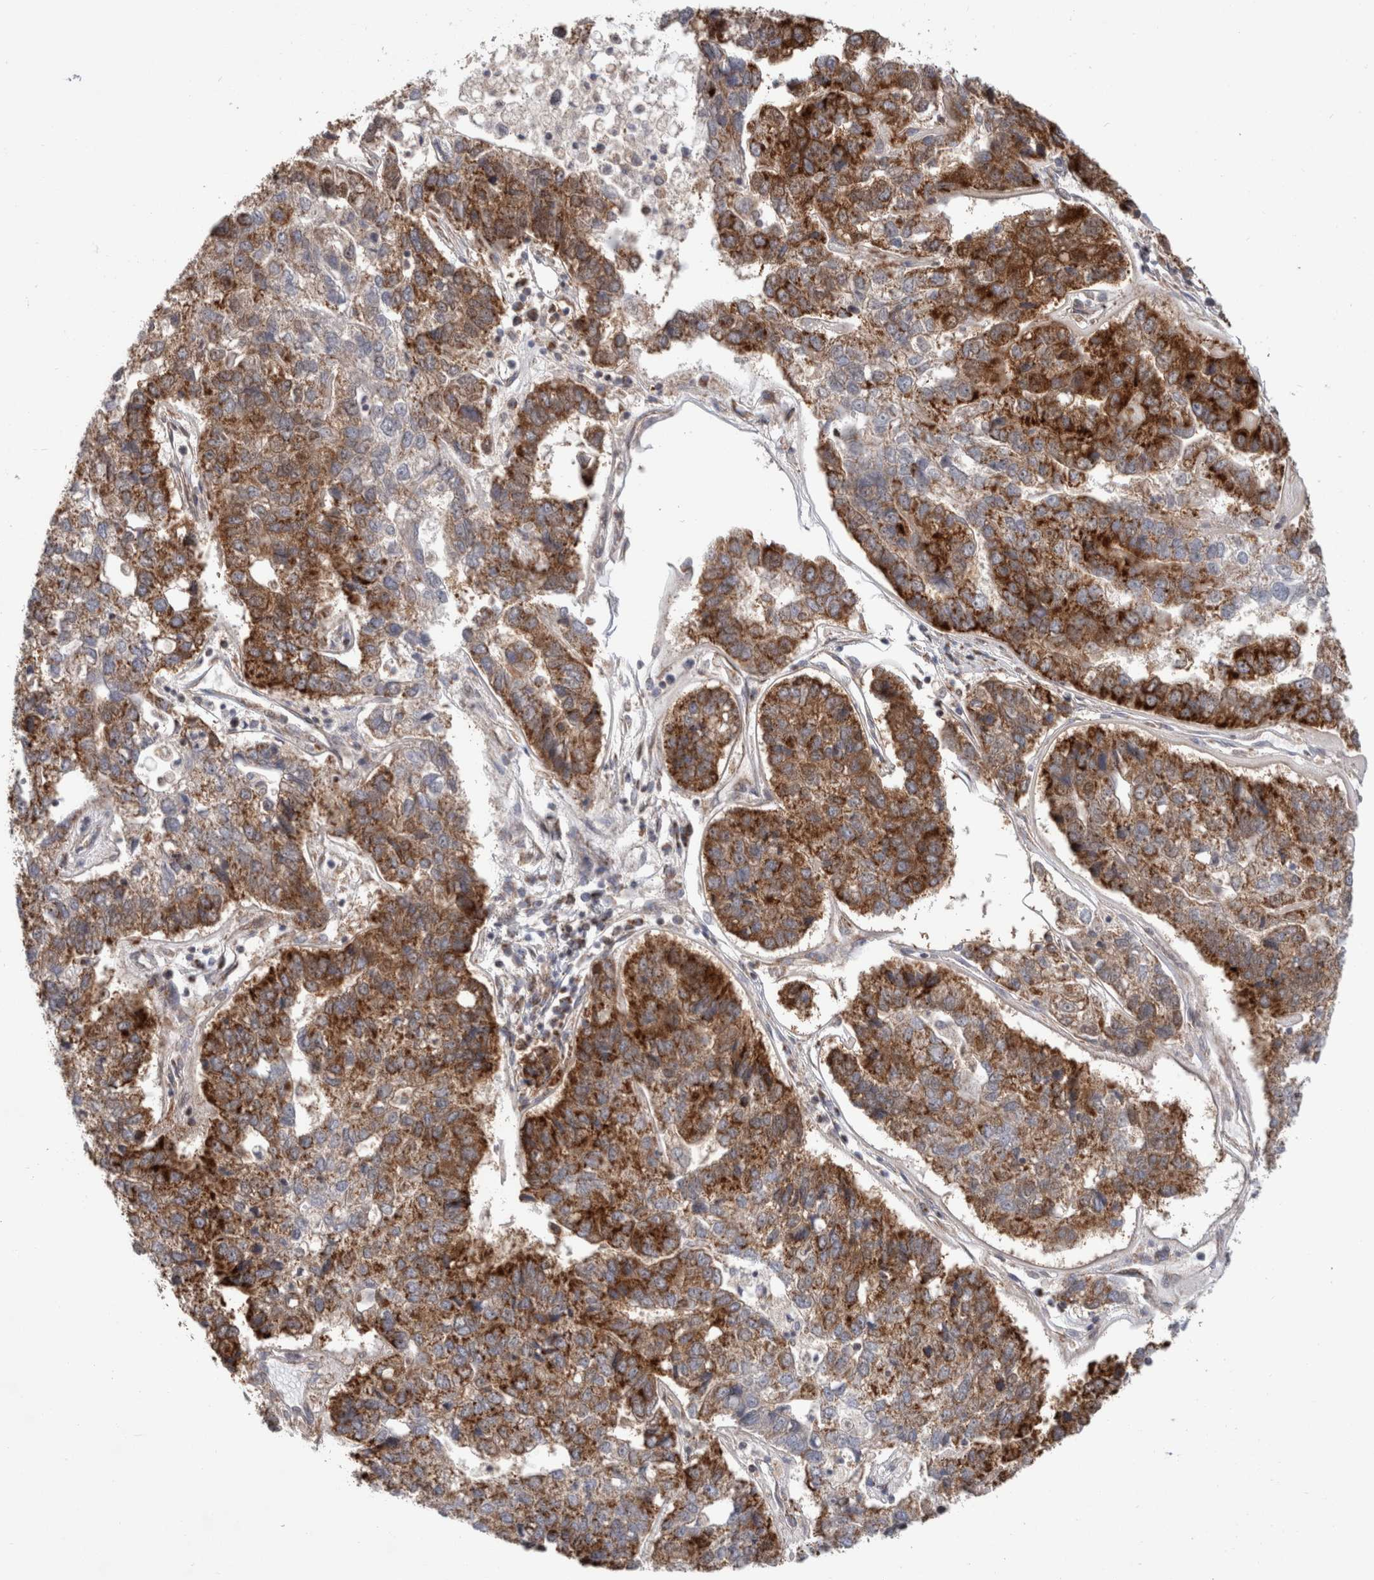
{"staining": {"intensity": "strong", "quantity": ">75%", "location": "cytoplasmic/membranous"}, "tissue": "pancreatic cancer", "cell_type": "Tumor cells", "image_type": "cancer", "snomed": [{"axis": "morphology", "description": "Adenocarcinoma, NOS"}, {"axis": "topography", "description": "Pancreas"}], "caption": "The photomicrograph exhibits immunohistochemical staining of pancreatic cancer. There is strong cytoplasmic/membranous expression is present in approximately >75% of tumor cells.", "gene": "MRPL37", "patient": {"sex": "female", "age": 61}}